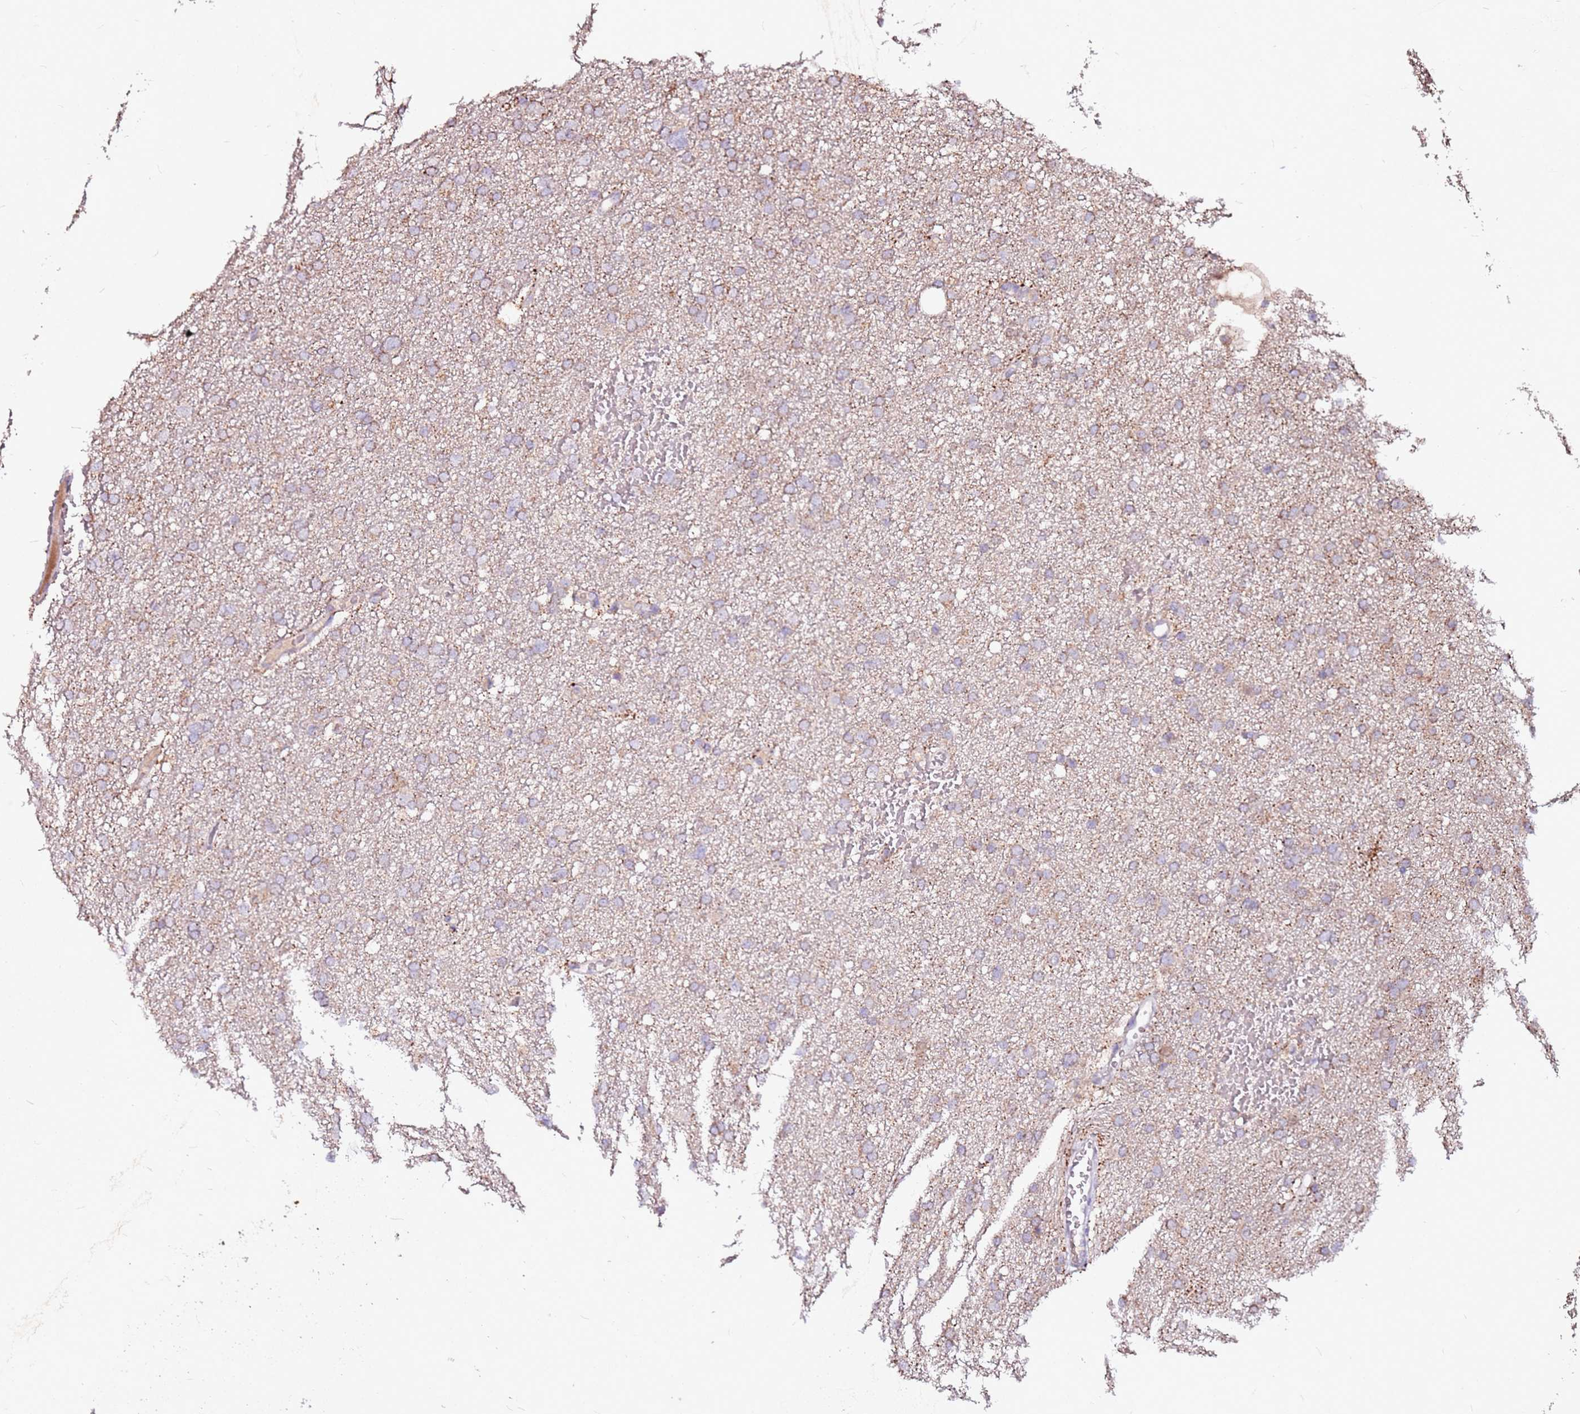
{"staining": {"intensity": "weak", "quantity": ">75%", "location": "cytoplasmic/membranous"}, "tissue": "glioma", "cell_type": "Tumor cells", "image_type": "cancer", "snomed": [{"axis": "morphology", "description": "Glioma, malignant, High grade"}, {"axis": "topography", "description": "Cerebral cortex"}], "caption": "Malignant glioma (high-grade) stained for a protein demonstrates weak cytoplasmic/membranous positivity in tumor cells. (Stains: DAB in brown, nuclei in blue, Microscopy: brightfield microscopy at high magnification).", "gene": "DCDC2C", "patient": {"sex": "female", "age": 36}}